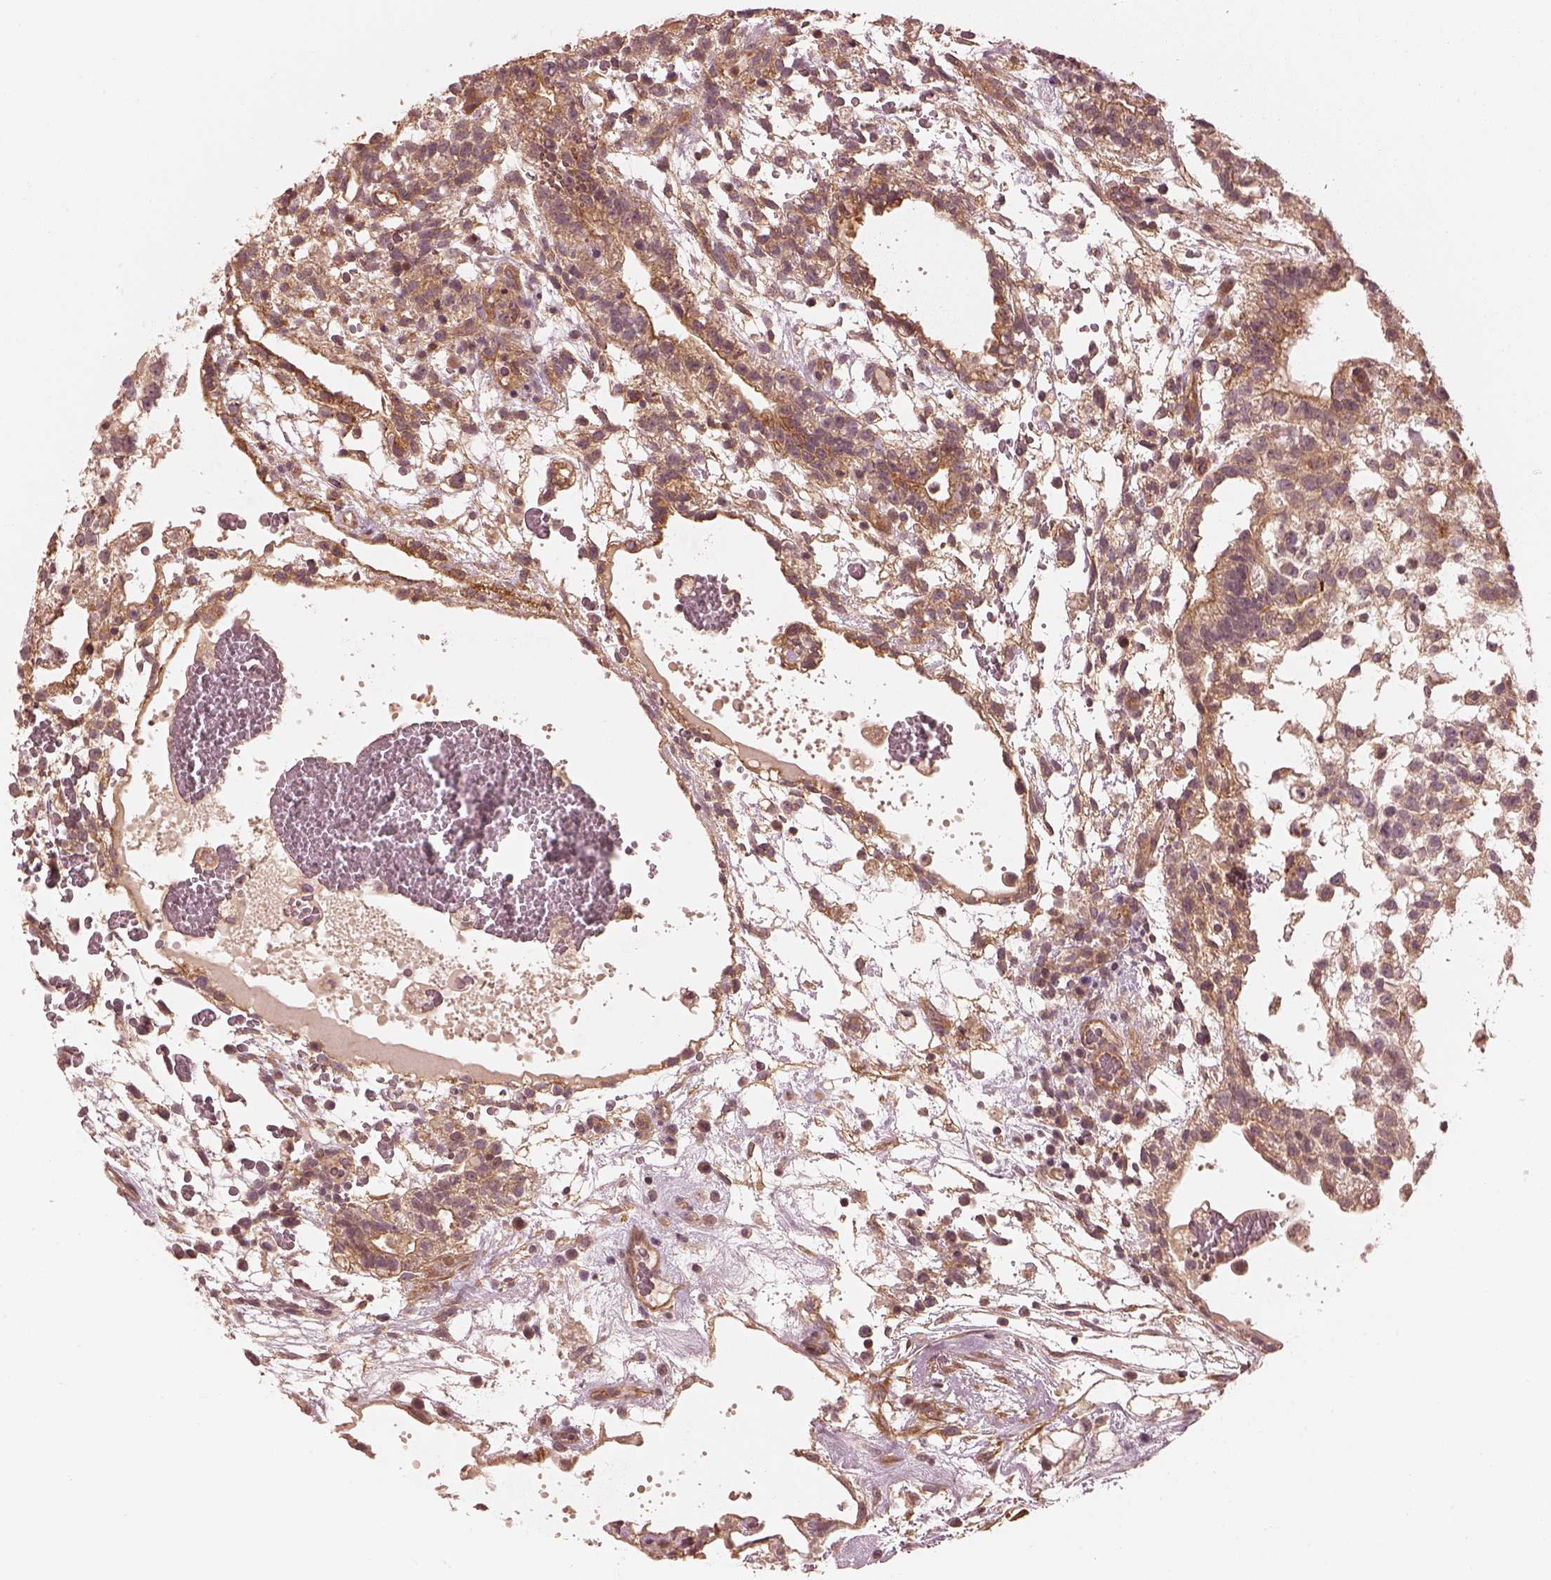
{"staining": {"intensity": "strong", "quantity": "25%-75%", "location": "cytoplasmic/membranous"}, "tissue": "testis cancer", "cell_type": "Tumor cells", "image_type": "cancer", "snomed": [{"axis": "morphology", "description": "Normal tissue, NOS"}, {"axis": "morphology", "description": "Carcinoma, Embryonal, NOS"}, {"axis": "topography", "description": "Testis"}], "caption": "A high amount of strong cytoplasmic/membranous staining is present in approximately 25%-75% of tumor cells in testis cancer (embryonal carcinoma) tissue.", "gene": "FAM107B", "patient": {"sex": "male", "age": 32}}